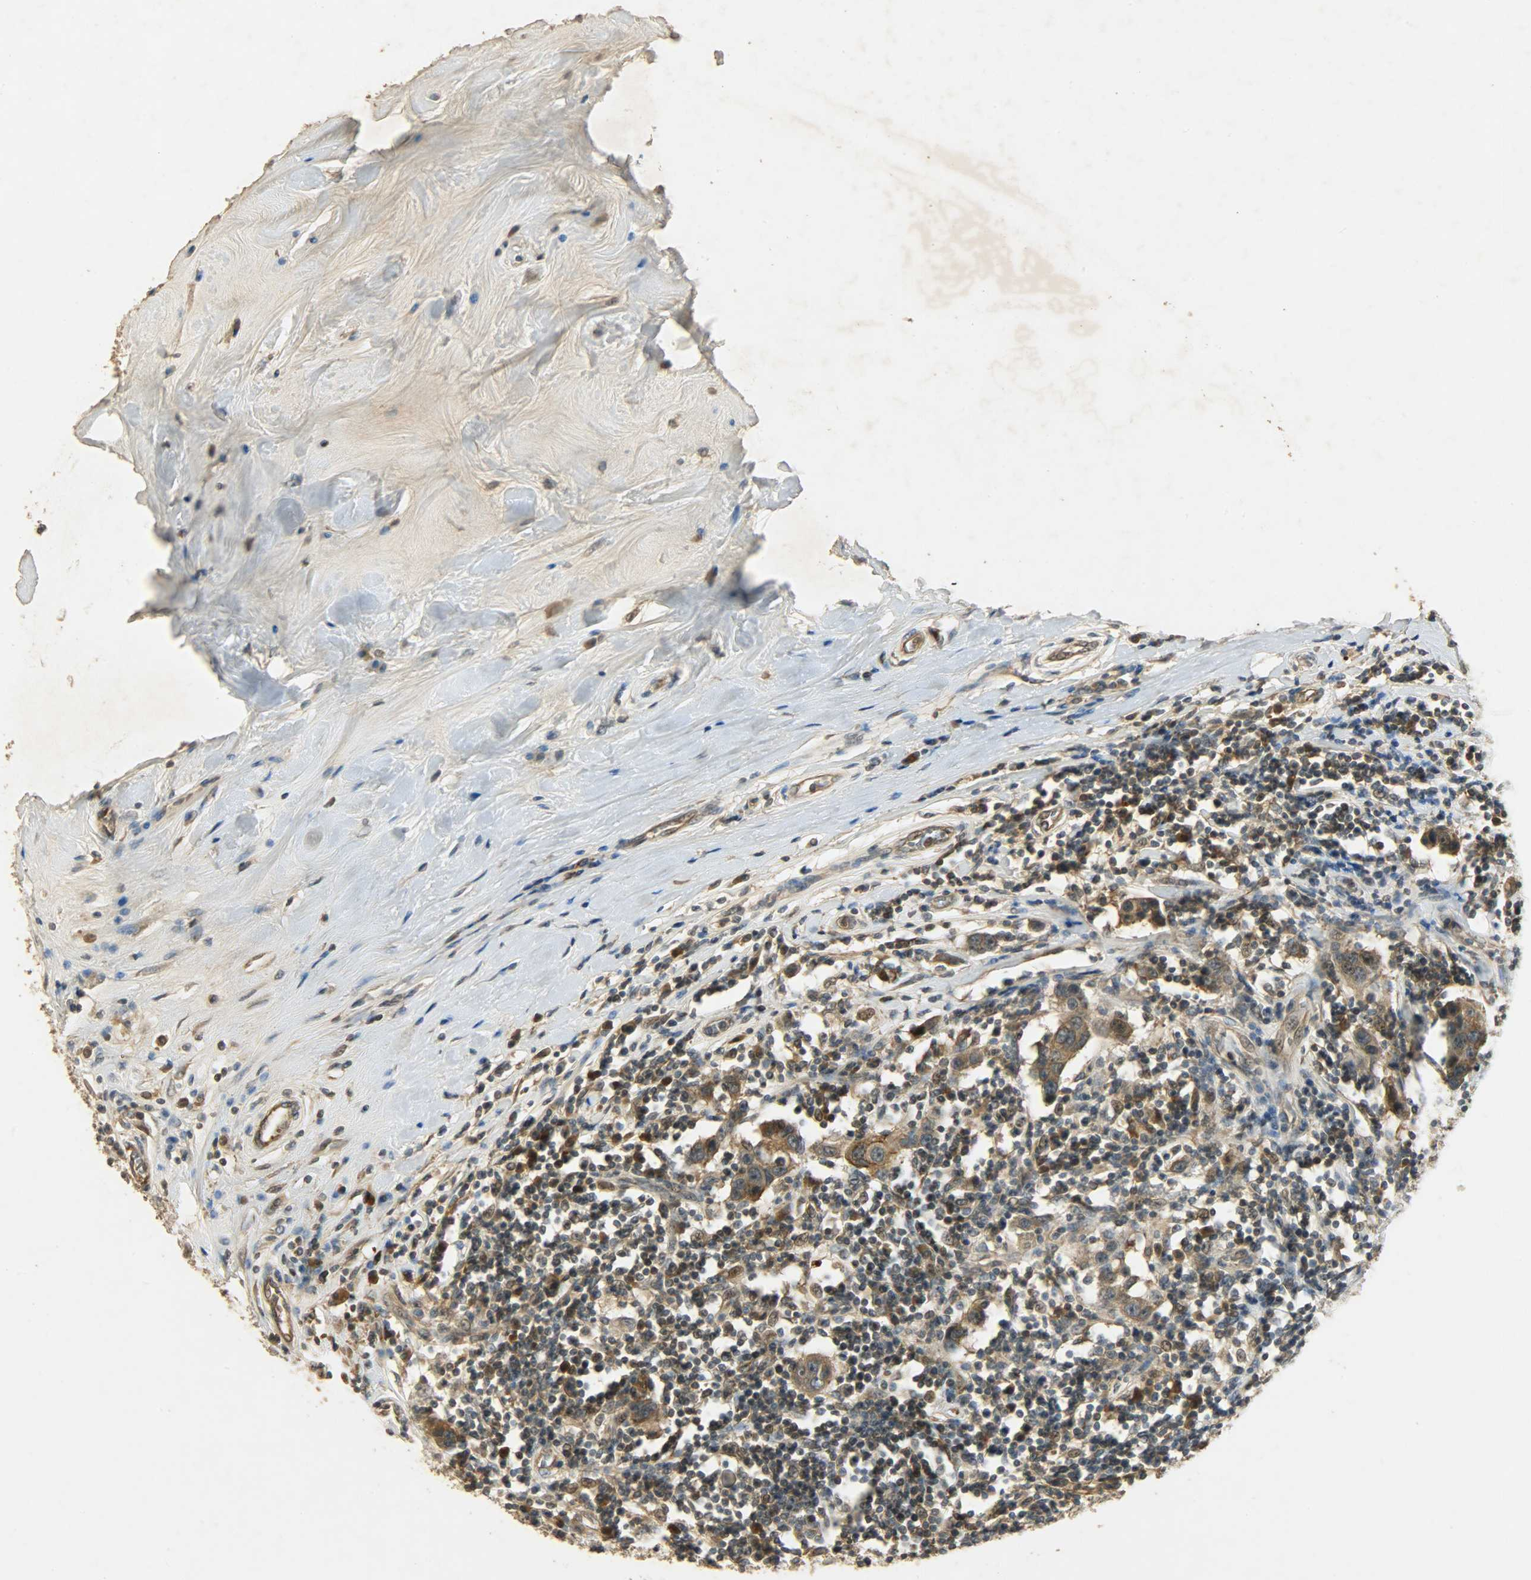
{"staining": {"intensity": "moderate", "quantity": ">75%", "location": "cytoplasmic/membranous"}, "tissue": "breast cancer", "cell_type": "Tumor cells", "image_type": "cancer", "snomed": [{"axis": "morphology", "description": "Duct carcinoma"}, {"axis": "topography", "description": "Breast"}], "caption": "Breast cancer stained with immunohistochemistry (IHC) reveals moderate cytoplasmic/membranous expression in about >75% of tumor cells. The staining is performed using DAB brown chromogen to label protein expression. The nuclei are counter-stained blue using hematoxylin.", "gene": "ATP2B1", "patient": {"sex": "female", "age": 27}}